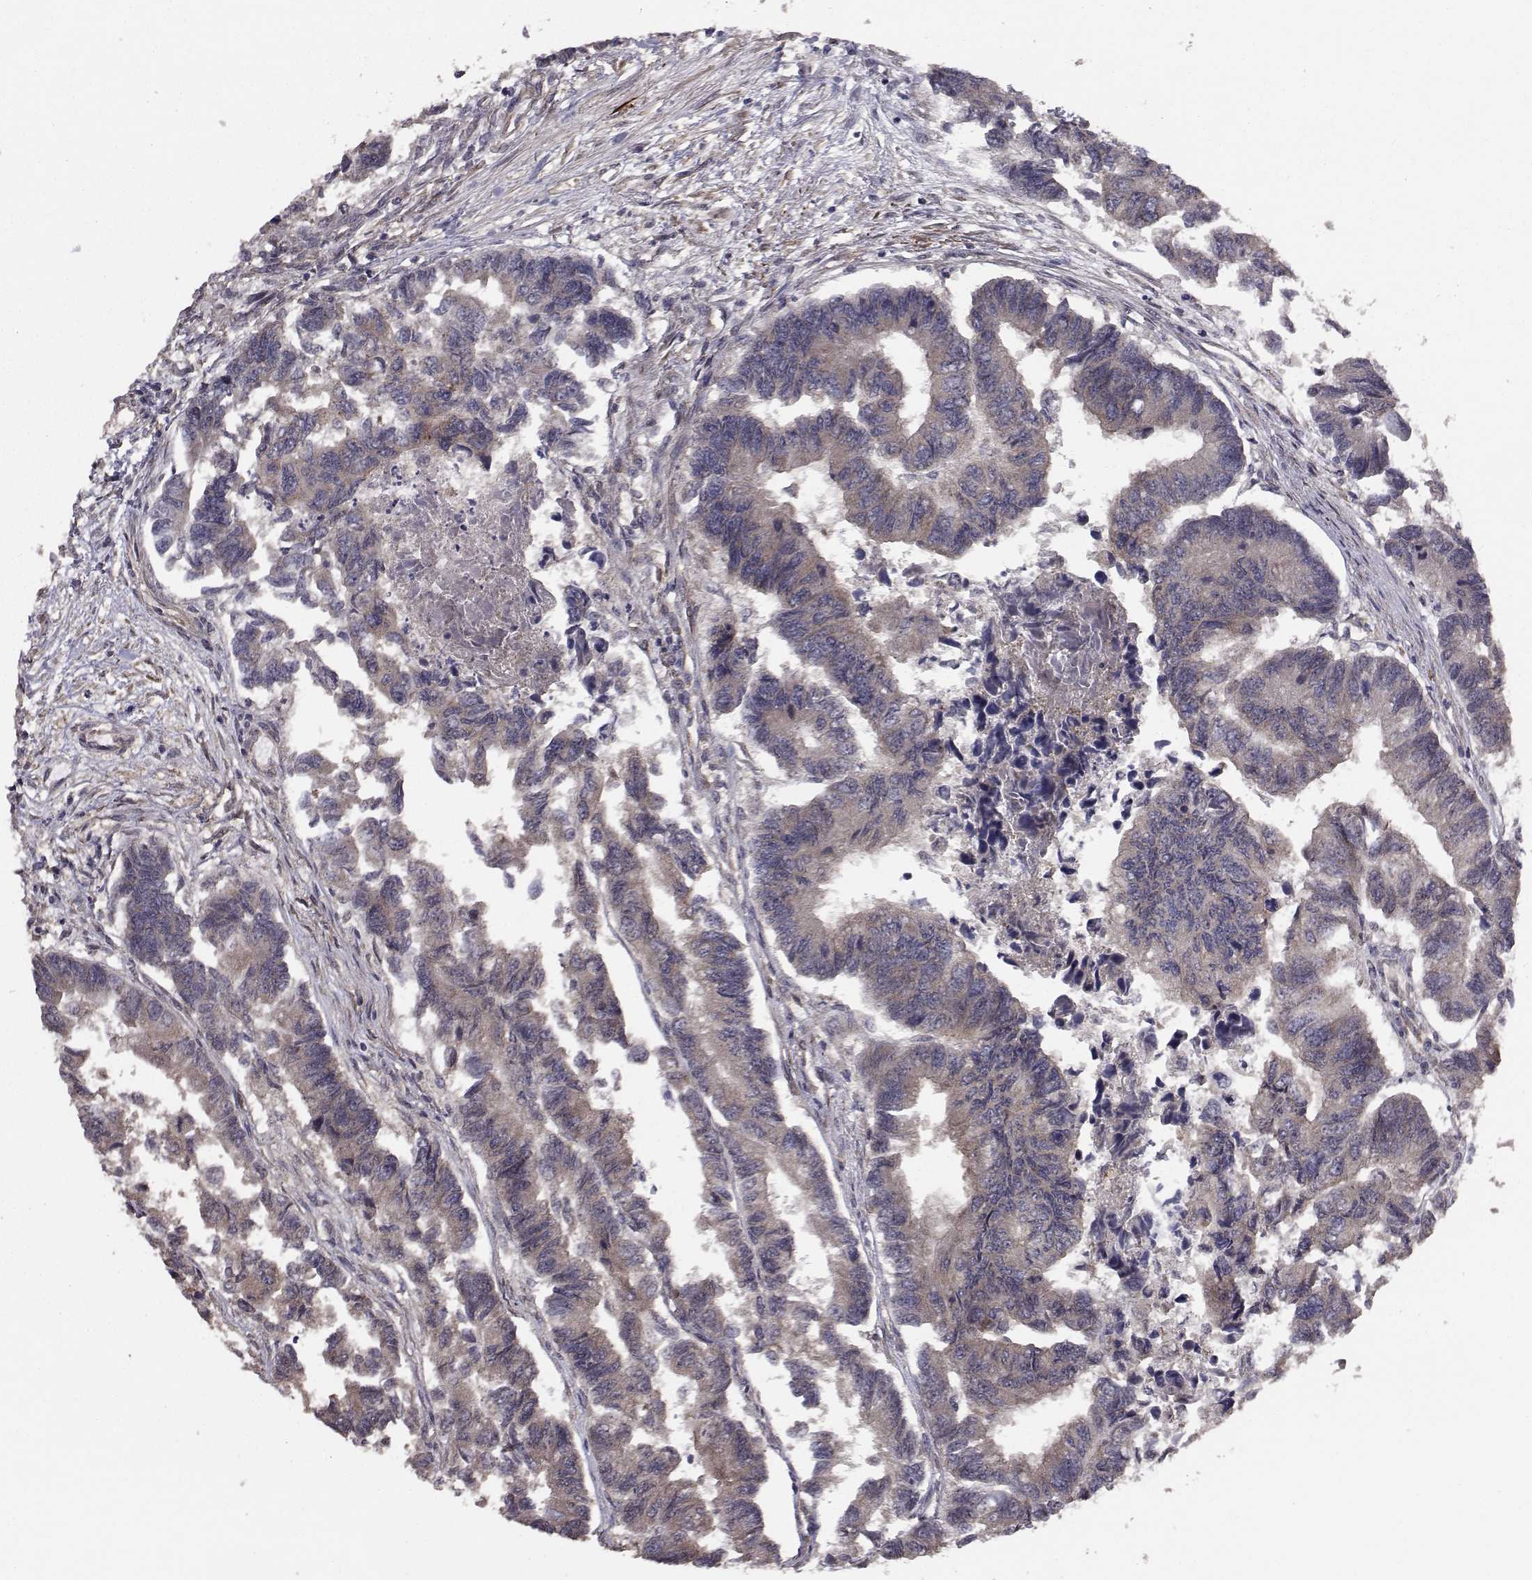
{"staining": {"intensity": "weak", "quantity": ">75%", "location": "cytoplasmic/membranous"}, "tissue": "colorectal cancer", "cell_type": "Tumor cells", "image_type": "cancer", "snomed": [{"axis": "morphology", "description": "Adenocarcinoma, NOS"}, {"axis": "topography", "description": "Colon"}], "caption": "Immunohistochemical staining of colorectal cancer (adenocarcinoma) exhibits weak cytoplasmic/membranous protein positivity in approximately >75% of tumor cells. (DAB IHC with brightfield microscopy, high magnification).", "gene": "TRIP10", "patient": {"sex": "female", "age": 65}}